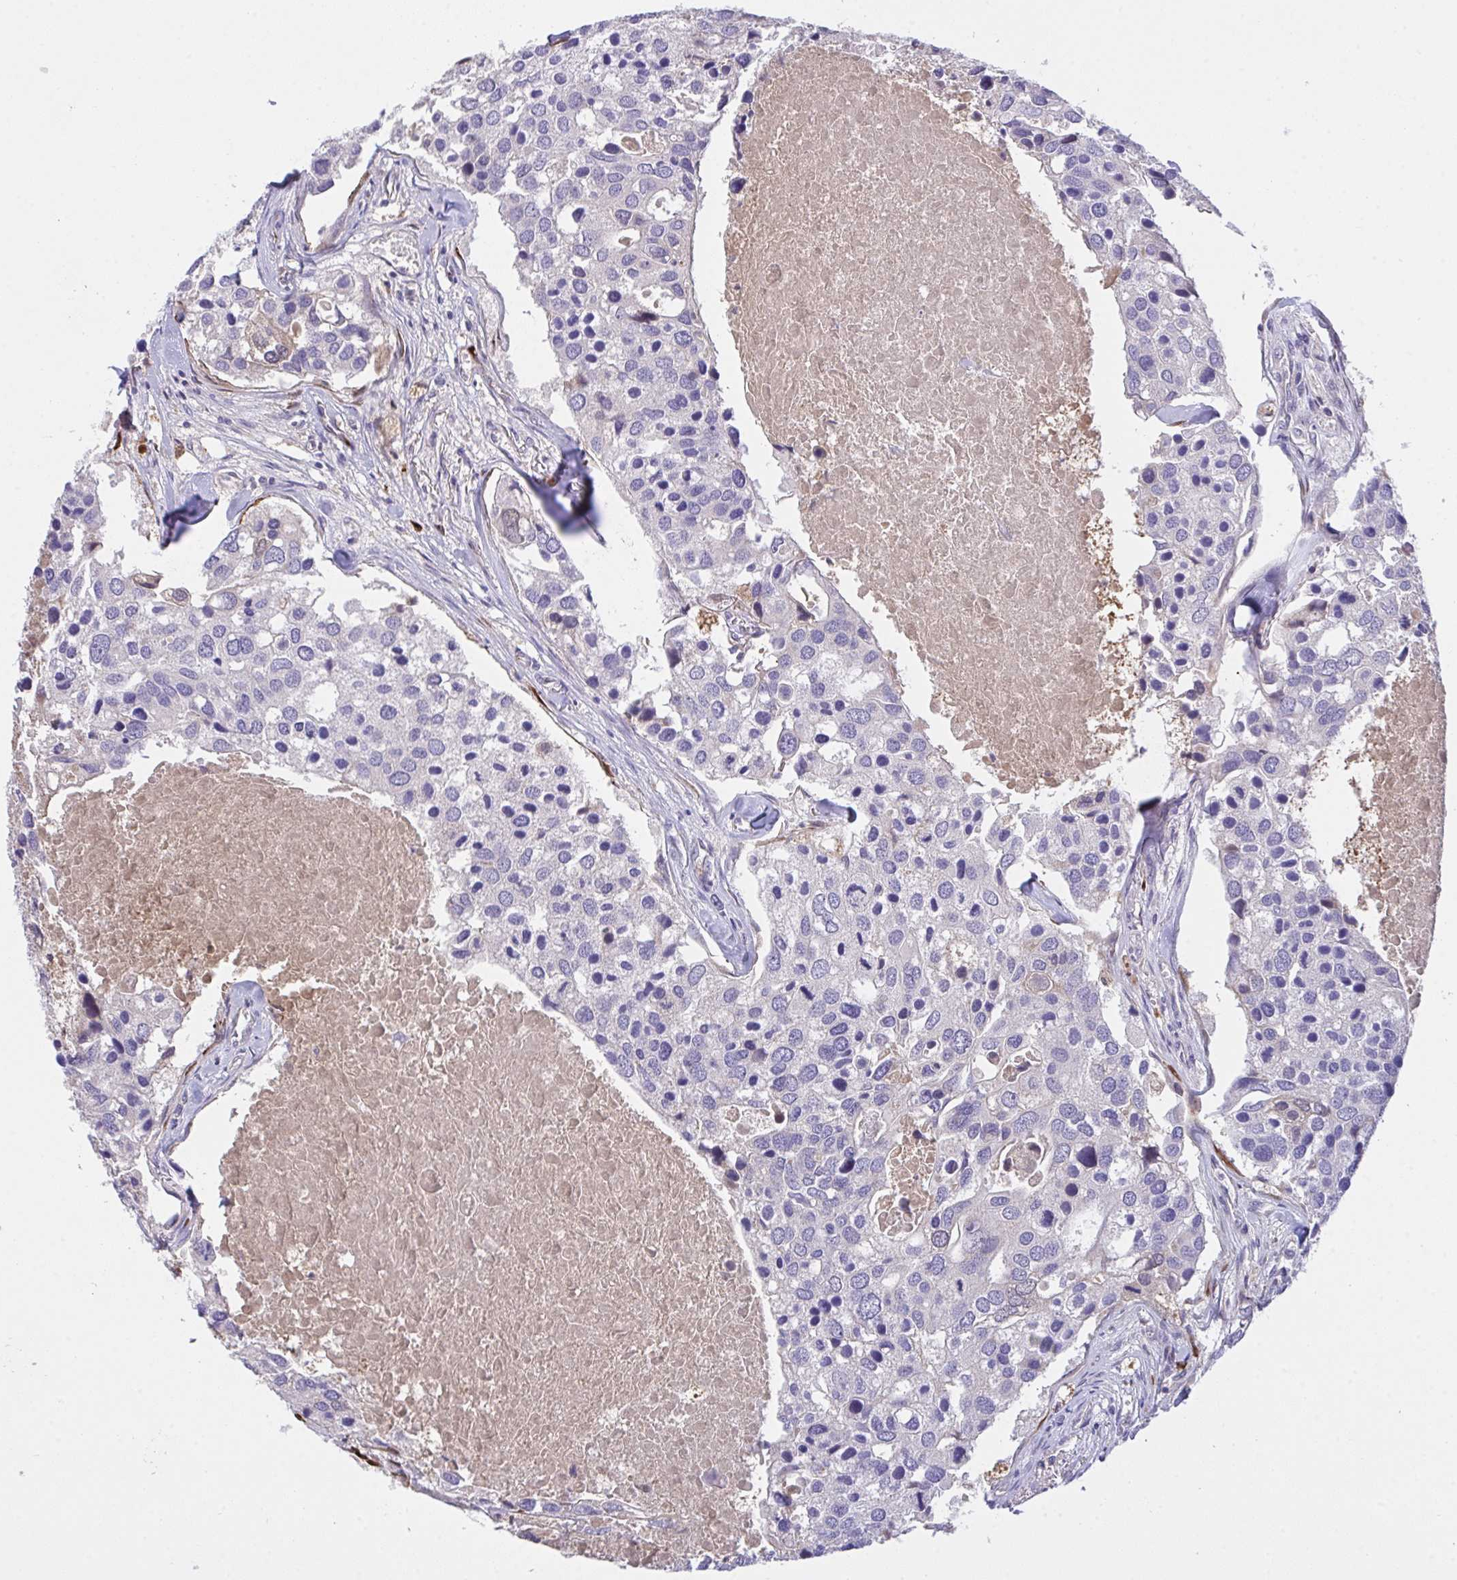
{"staining": {"intensity": "negative", "quantity": "none", "location": "none"}, "tissue": "breast cancer", "cell_type": "Tumor cells", "image_type": "cancer", "snomed": [{"axis": "morphology", "description": "Duct carcinoma"}, {"axis": "topography", "description": "Breast"}], "caption": "Immunohistochemistry of human breast cancer (infiltrating ductal carcinoma) reveals no expression in tumor cells.", "gene": "ZNF581", "patient": {"sex": "female", "age": 83}}